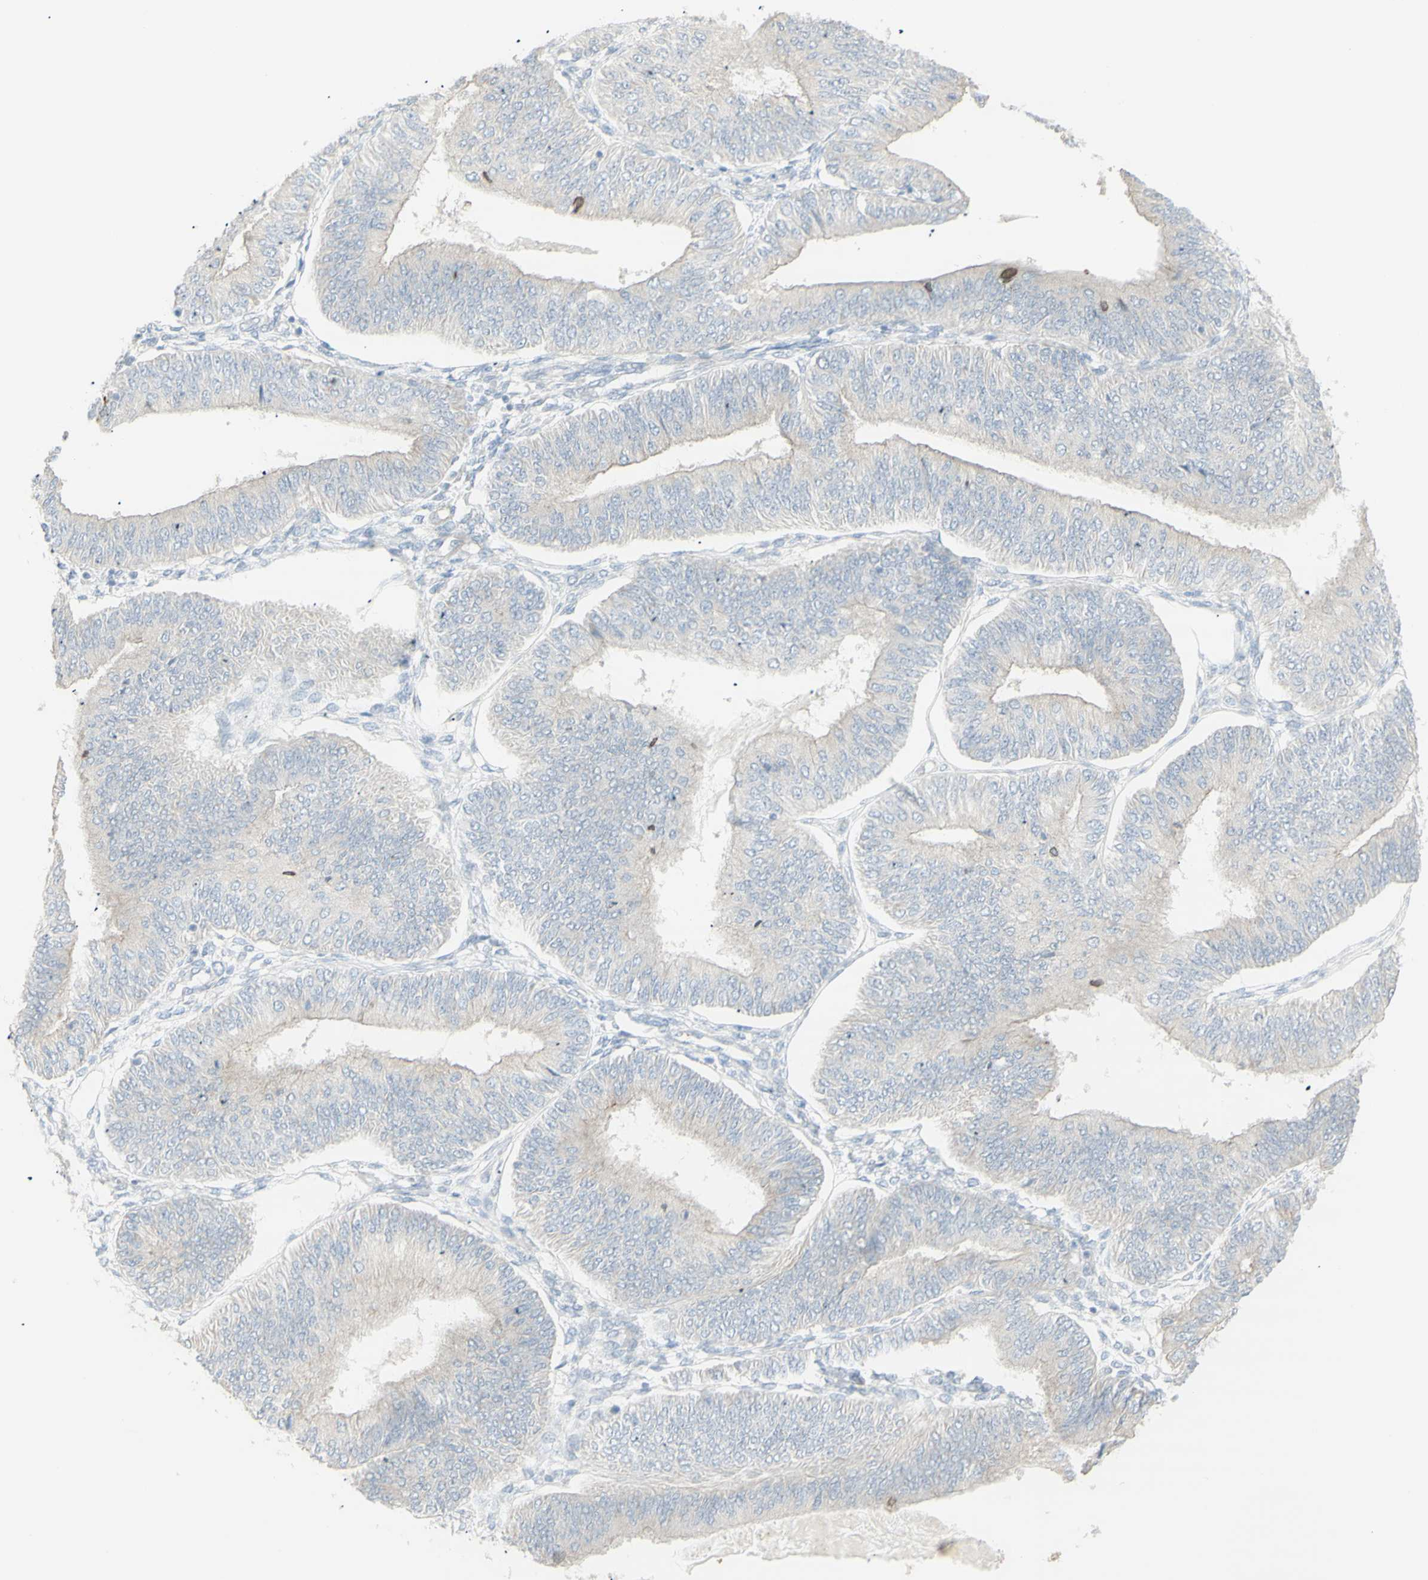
{"staining": {"intensity": "negative", "quantity": "none", "location": "none"}, "tissue": "endometrial cancer", "cell_type": "Tumor cells", "image_type": "cancer", "snomed": [{"axis": "morphology", "description": "Adenocarcinoma, NOS"}, {"axis": "topography", "description": "Endometrium"}], "caption": "A high-resolution photomicrograph shows immunohistochemistry (IHC) staining of endometrial cancer (adenocarcinoma), which shows no significant expression in tumor cells. (Immunohistochemistry (ihc), brightfield microscopy, high magnification).", "gene": "NDST4", "patient": {"sex": "female", "age": 58}}